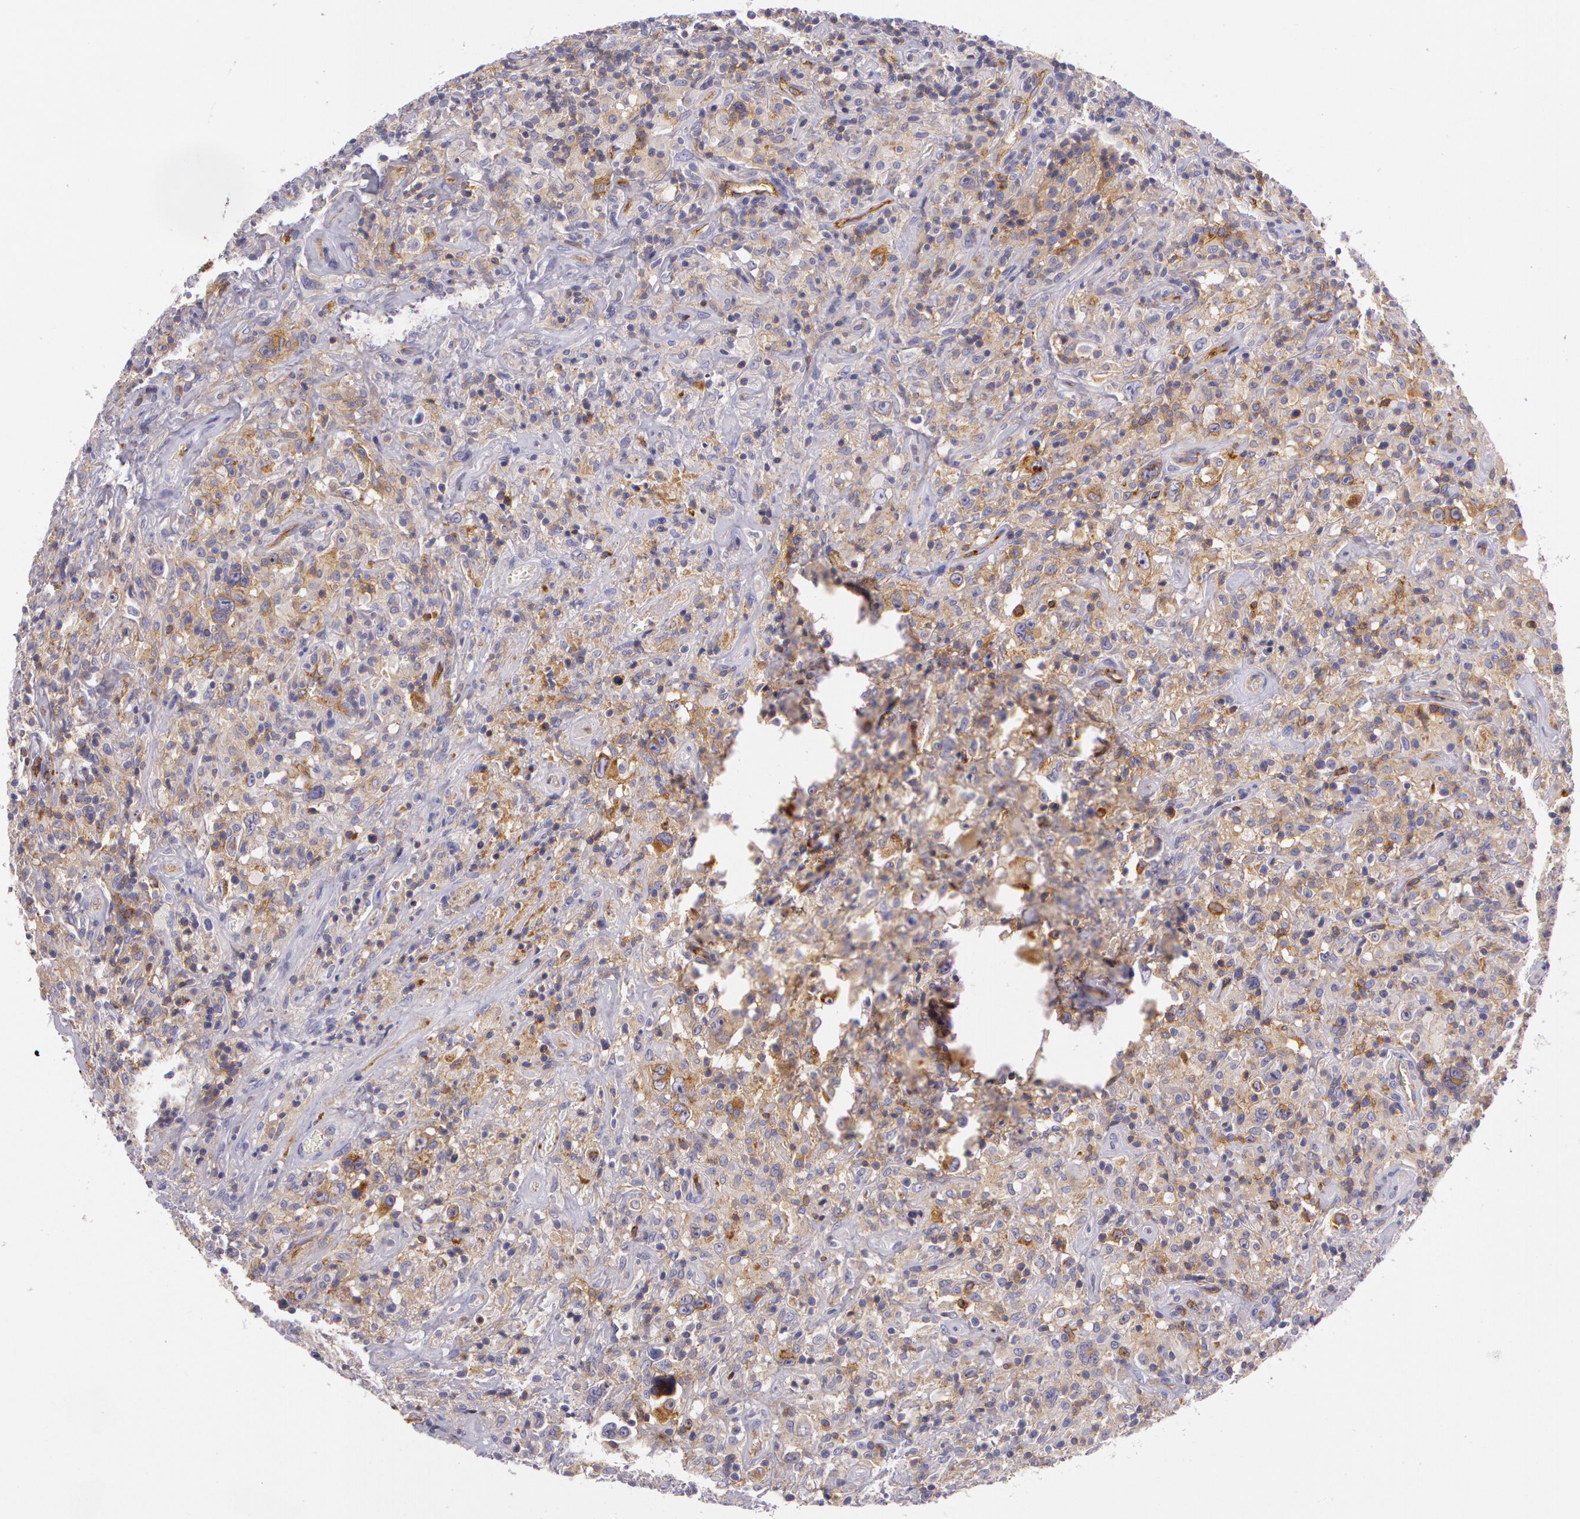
{"staining": {"intensity": "weak", "quantity": ">75%", "location": "cytoplasmic/membranous"}, "tissue": "lymphoma", "cell_type": "Tumor cells", "image_type": "cancer", "snomed": [{"axis": "morphology", "description": "Hodgkin's disease, NOS"}, {"axis": "topography", "description": "Lymph node"}], "caption": "Brown immunohistochemical staining in Hodgkin's disease exhibits weak cytoplasmic/membranous positivity in approximately >75% of tumor cells.", "gene": "LY75", "patient": {"sex": "male", "age": 46}}